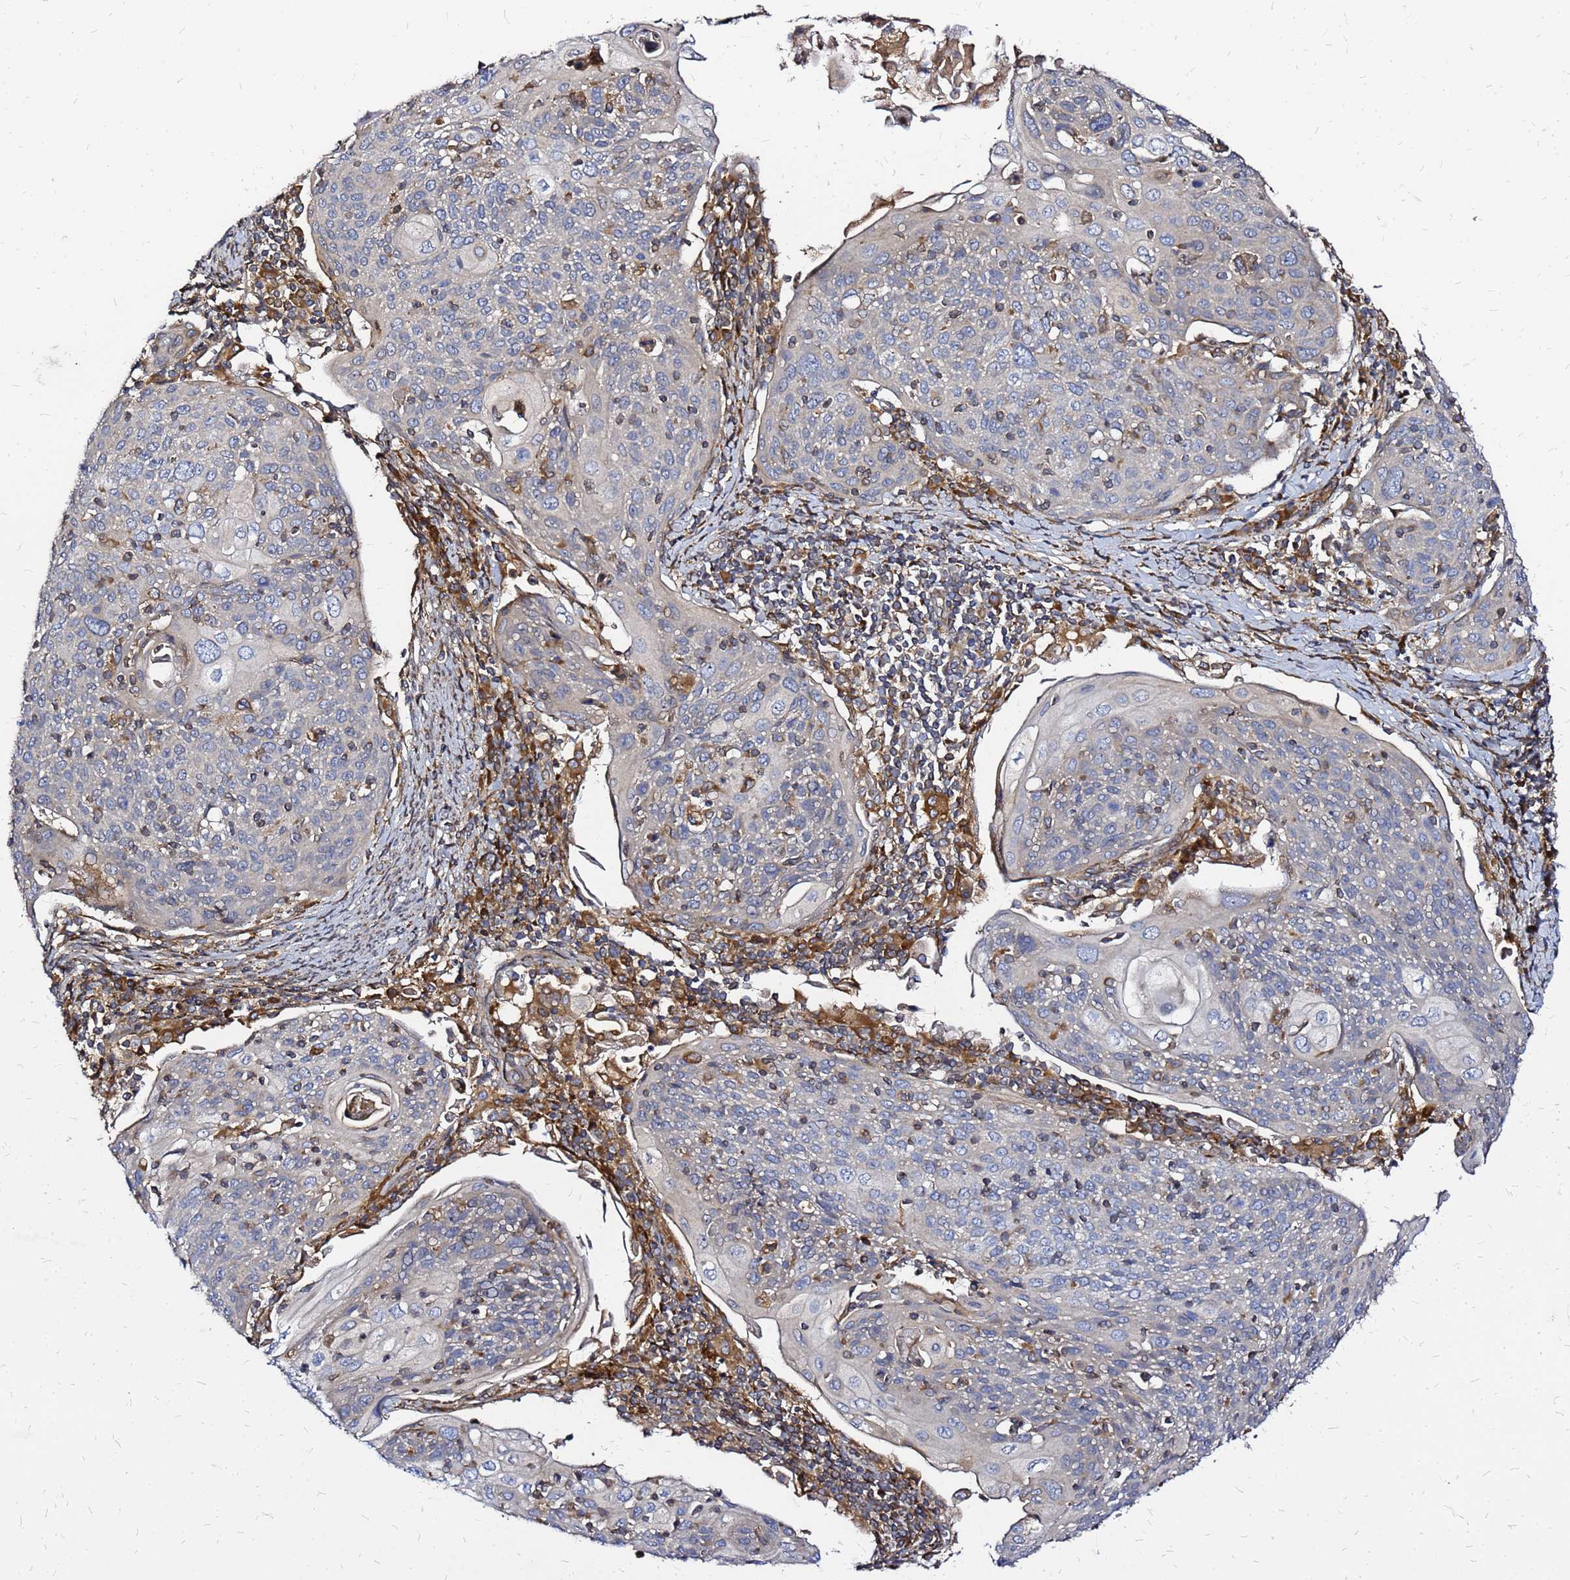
{"staining": {"intensity": "negative", "quantity": "none", "location": "none"}, "tissue": "cervical cancer", "cell_type": "Tumor cells", "image_type": "cancer", "snomed": [{"axis": "morphology", "description": "Squamous cell carcinoma, NOS"}, {"axis": "topography", "description": "Cervix"}], "caption": "Immunohistochemical staining of human cervical cancer displays no significant staining in tumor cells.", "gene": "CYBC1", "patient": {"sex": "female", "age": 67}}